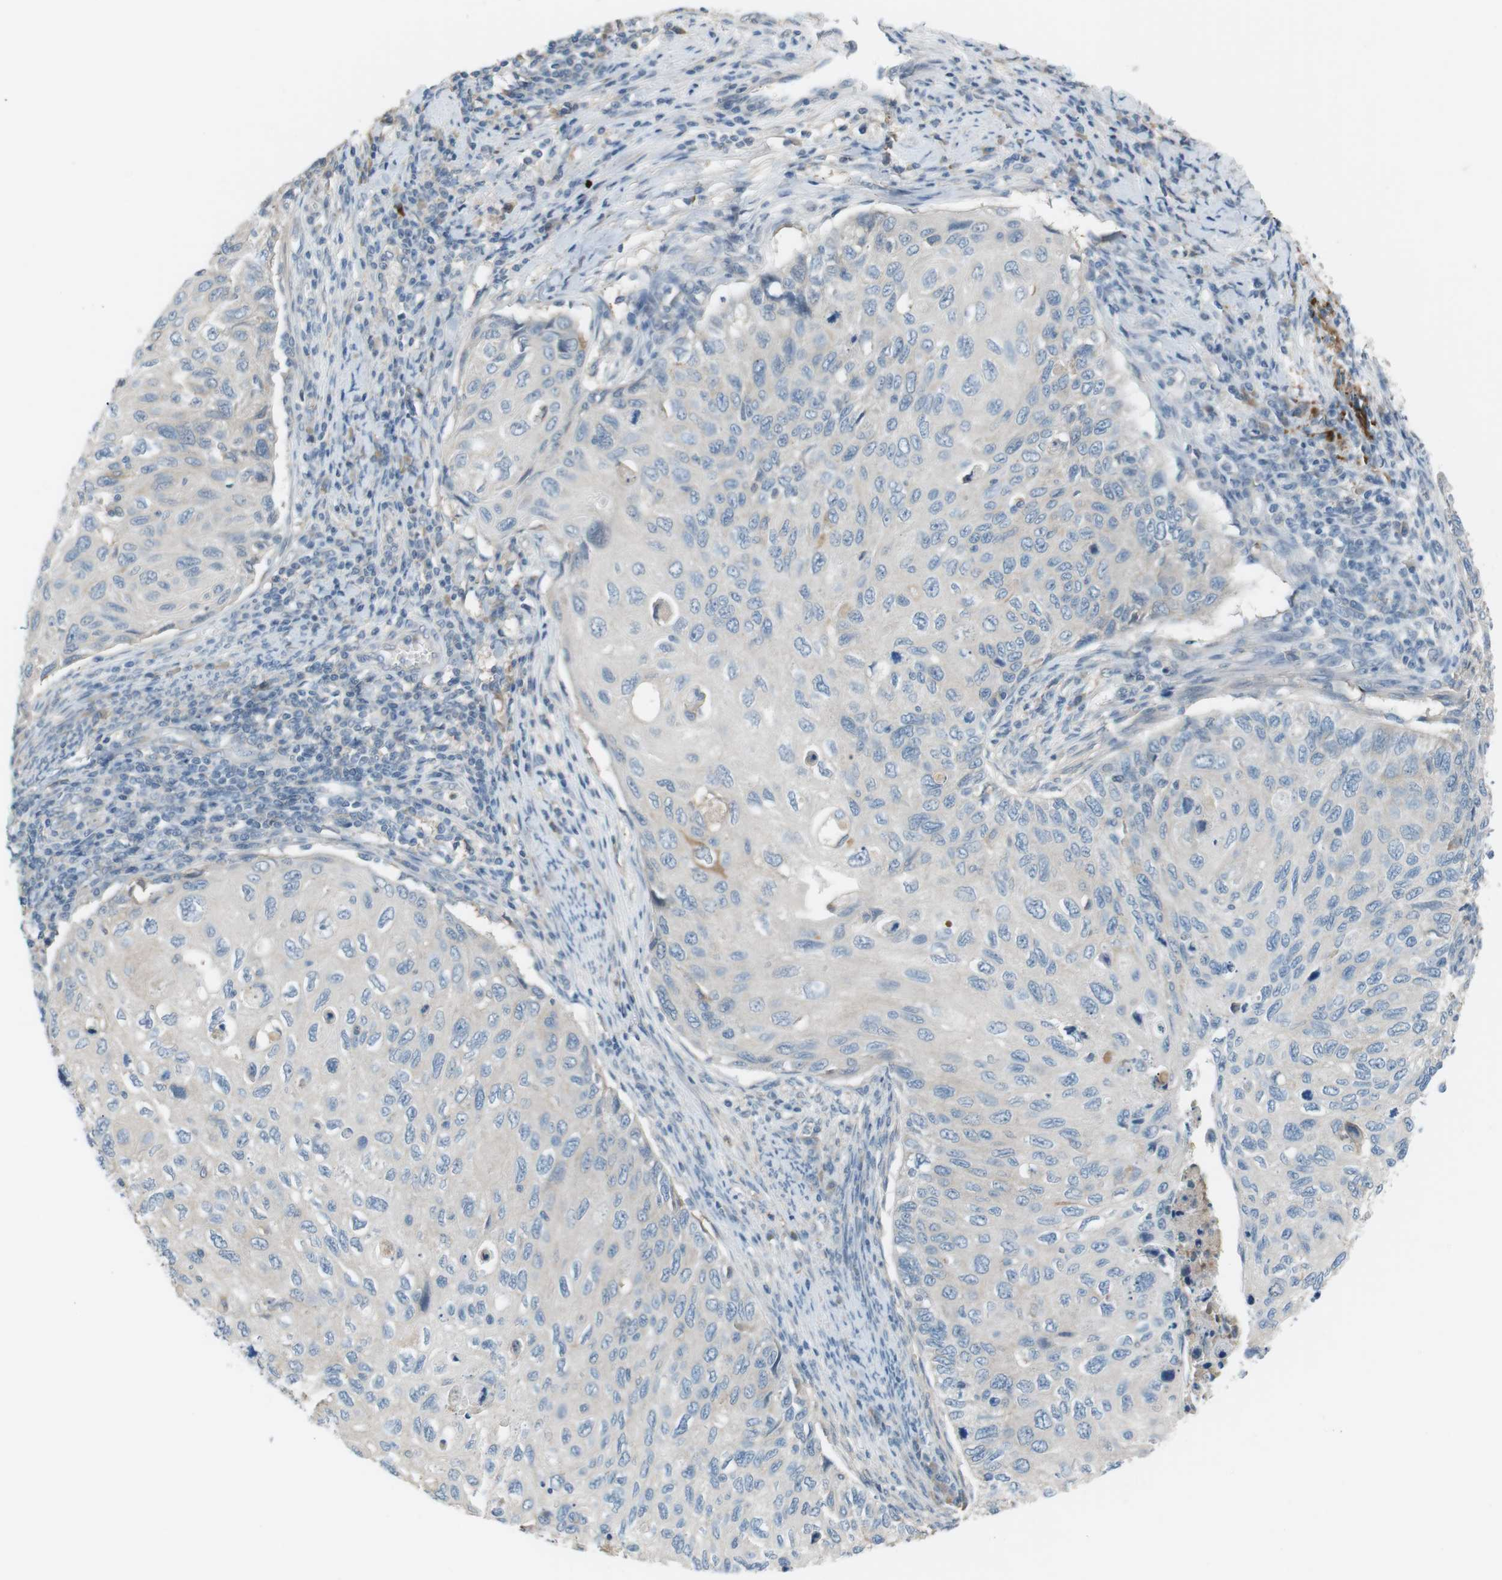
{"staining": {"intensity": "negative", "quantity": "none", "location": "none"}, "tissue": "cervical cancer", "cell_type": "Tumor cells", "image_type": "cancer", "snomed": [{"axis": "morphology", "description": "Squamous cell carcinoma, NOS"}, {"axis": "topography", "description": "Cervix"}], "caption": "The histopathology image demonstrates no staining of tumor cells in cervical cancer (squamous cell carcinoma).", "gene": "RTN3", "patient": {"sex": "female", "age": 70}}